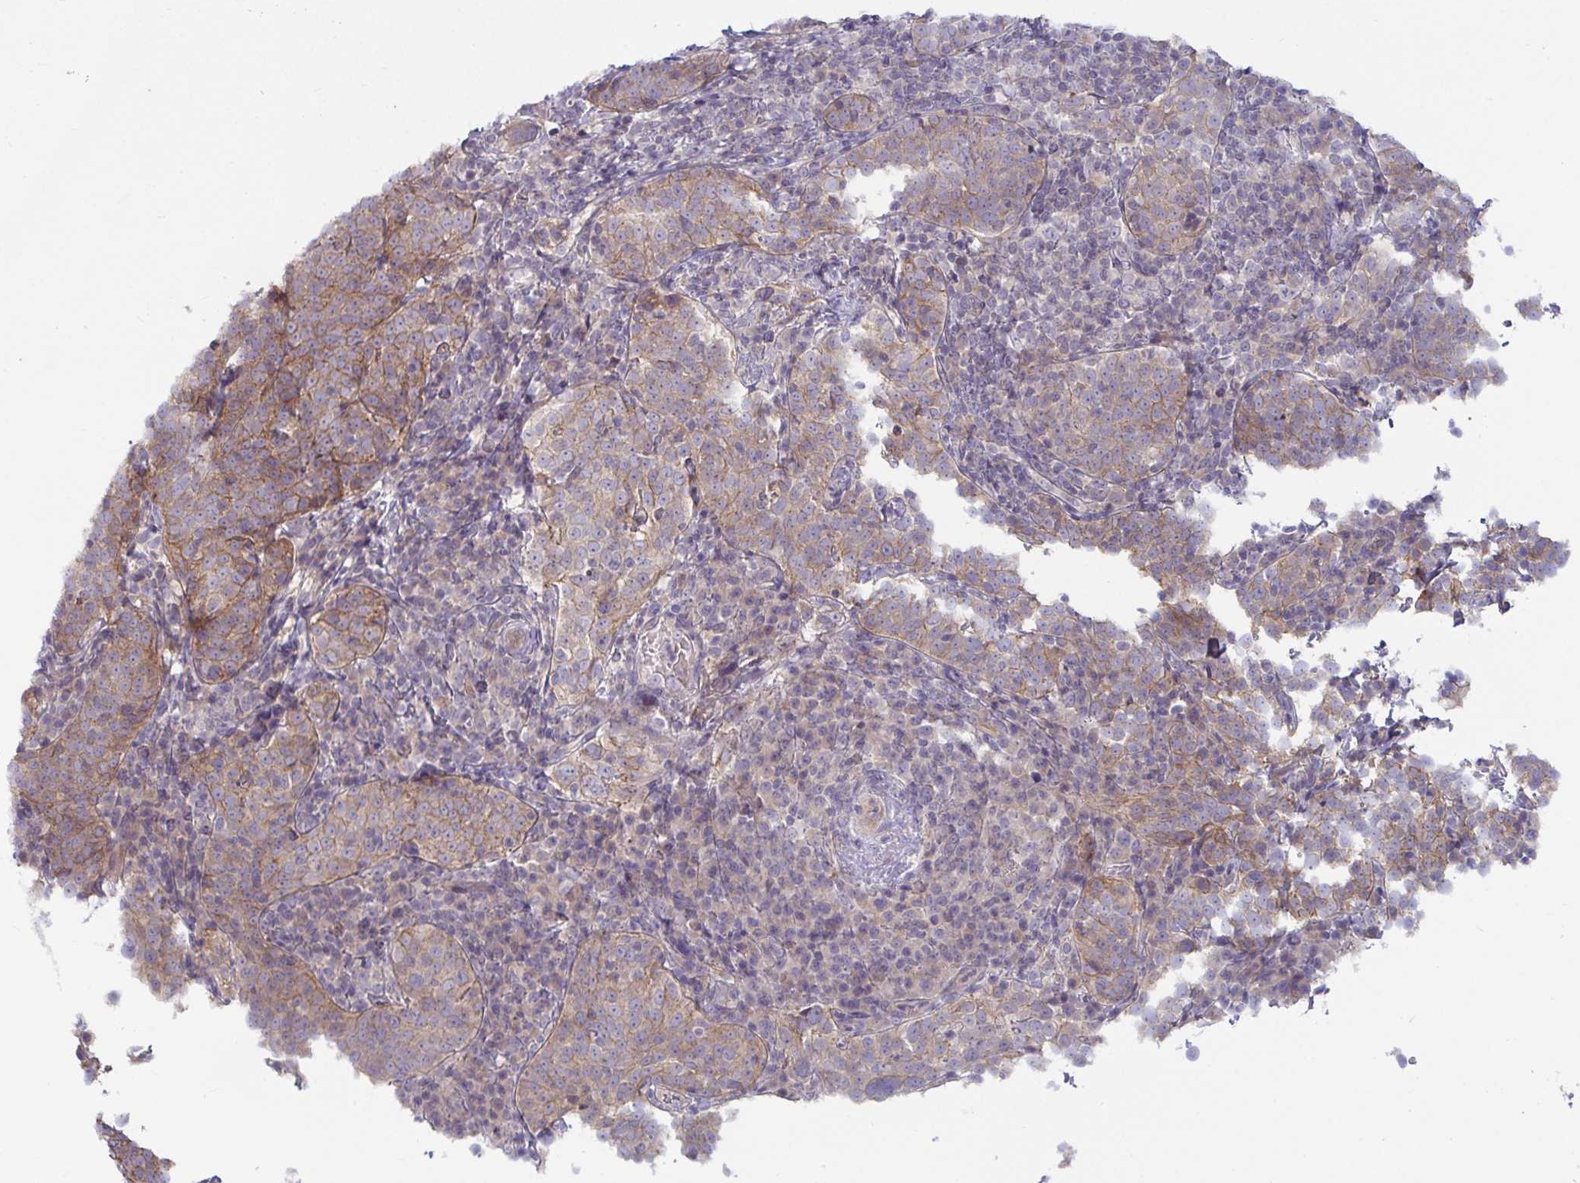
{"staining": {"intensity": "moderate", "quantity": "25%-75%", "location": "cytoplasmic/membranous"}, "tissue": "cervical cancer", "cell_type": "Tumor cells", "image_type": "cancer", "snomed": [{"axis": "morphology", "description": "Squamous cell carcinoma, NOS"}, {"axis": "topography", "description": "Cervix"}], "caption": "Protein staining demonstrates moderate cytoplasmic/membranous staining in about 25%-75% of tumor cells in cervical cancer.", "gene": "GSTM1", "patient": {"sex": "female", "age": 75}}